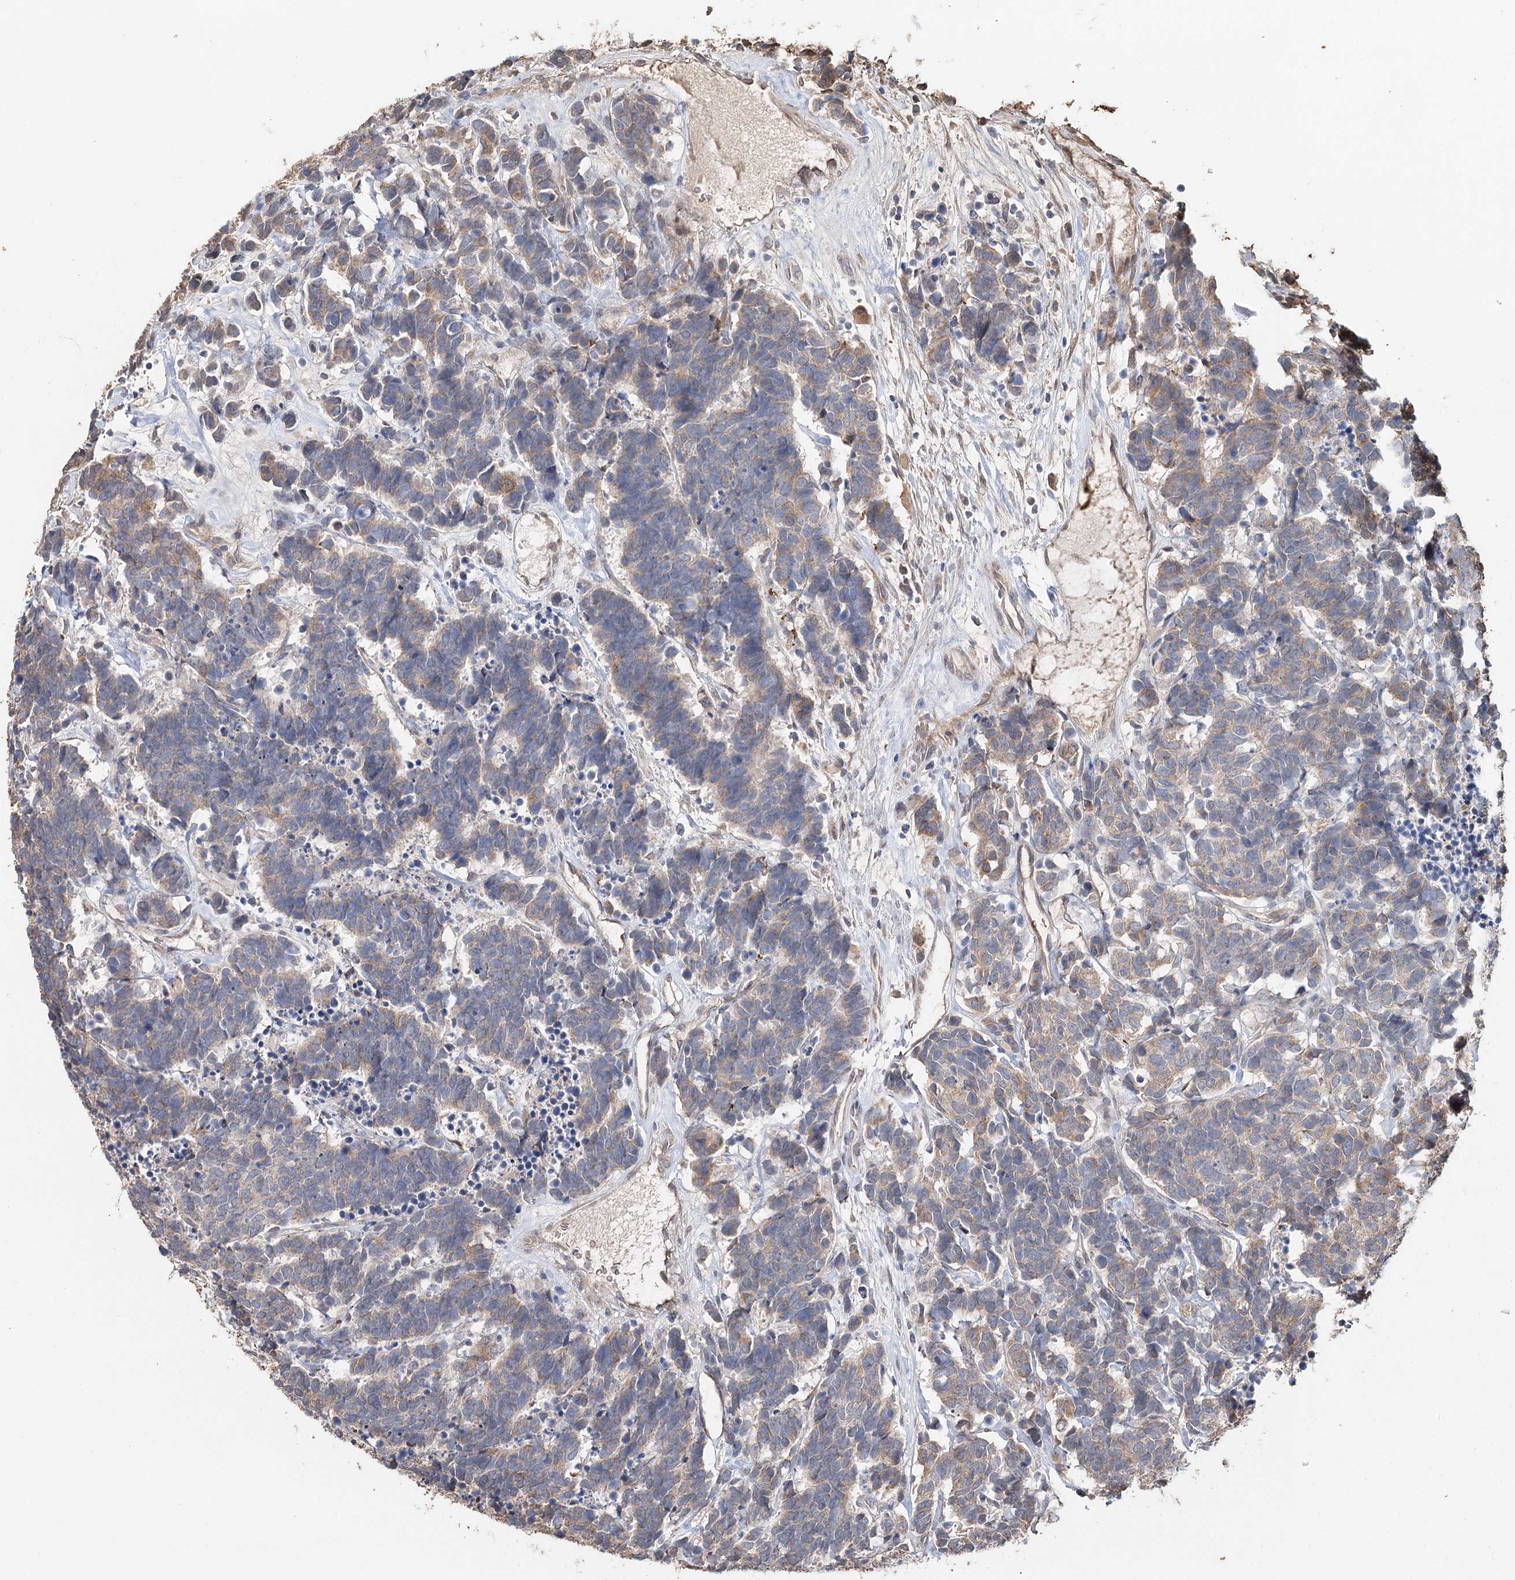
{"staining": {"intensity": "weak", "quantity": "25%-75%", "location": "cytoplasmic/membranous"}, "tissue": "carcinoid", "cell_type": "Tumor cells", "image_type": "cancer", "snomed": [{"axis": "morphology", "description": "Carcinoma, NOS"}, {"axis": "morphology", "description": "Carcinoid, malignant, NOS"}, {"axis": "topography", "description": "Urinary bladder"}], "caption": "A micrograph of human malignant carcinoid stained for a protein exhibits weak cytoplasmic/membranous brown staining in tumor cells. The protein of interest is shown in brown color, while the nuclei are stained blue.", "gene": "SYVN1", "patient": {"sex": "male", "age": 57}}